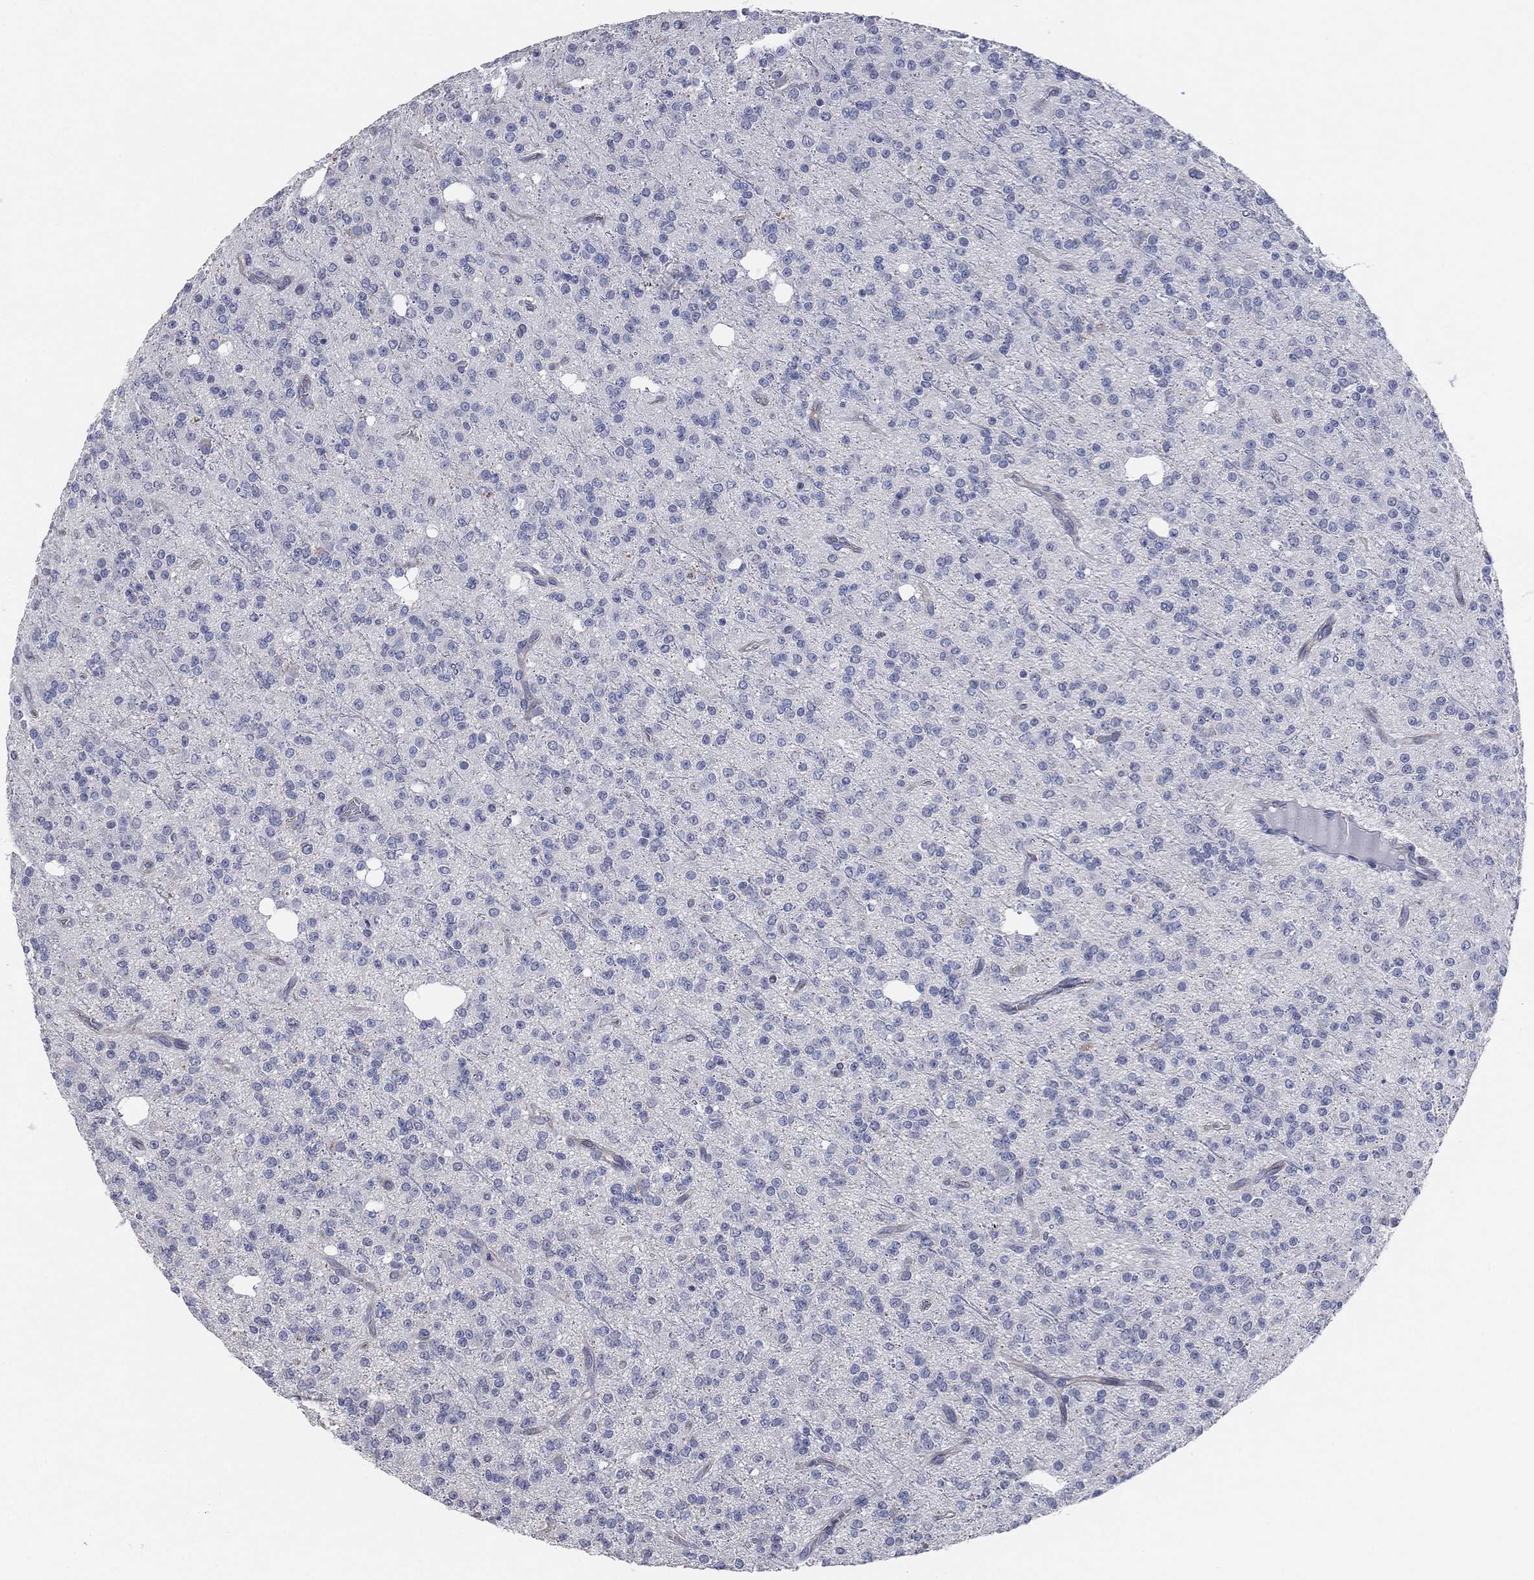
{"staining": {"intensity": "negative", "quantity": "none", "location": "none"}, "tissue": "glioma", "cell_type": "Tumor cells", "image_type": "cancer", "snomed": [{"axis": "morphology", "description": "Glioma, malignant, Low grade"}, {"axis": "topography", "description": "Brain"}], "caption": "DAB immunohistochemical staining of glioma reveals no significant staining in tumor cells.", "gene": "CFTR", "patient": {"sex": "male", "age": 27}}